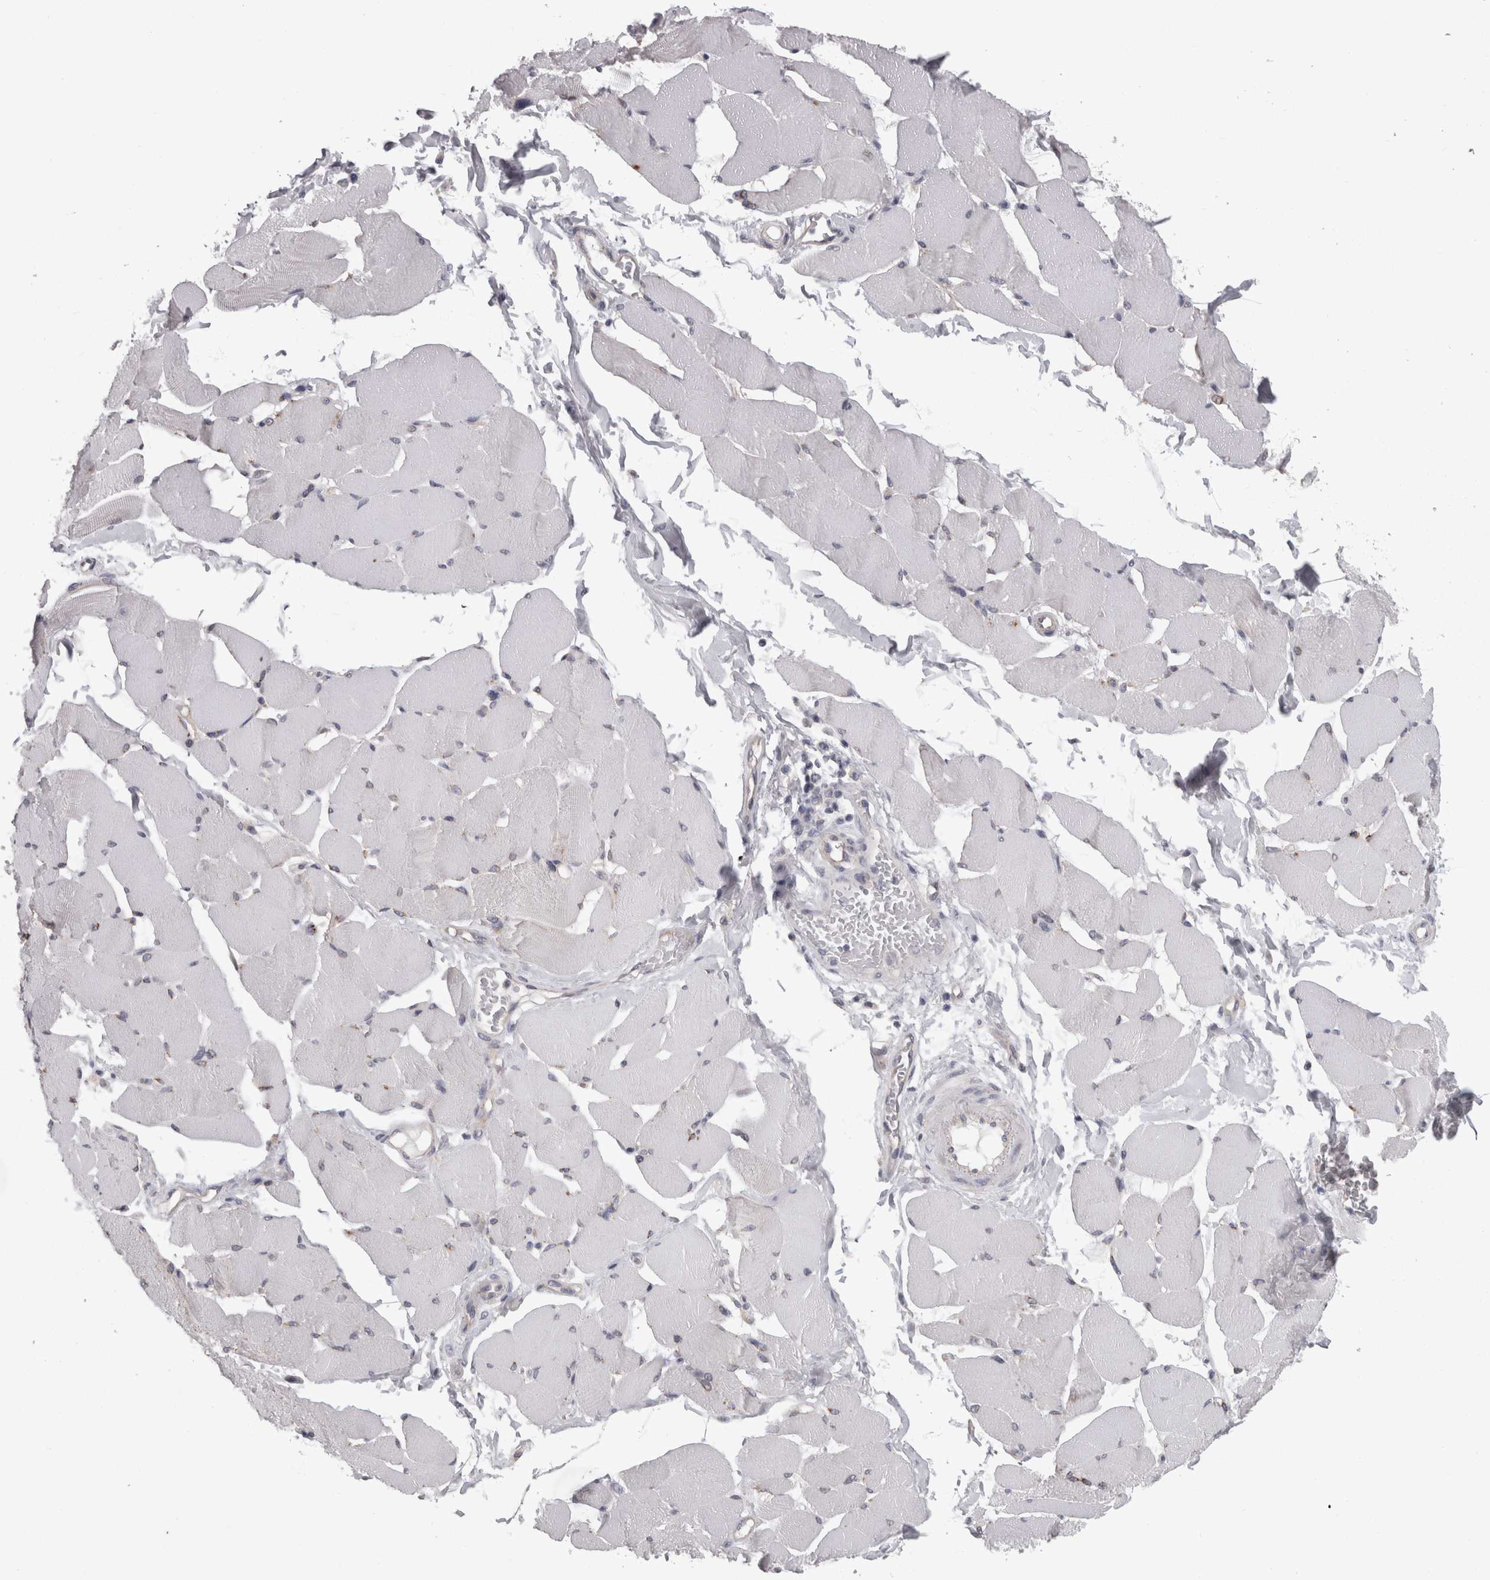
{"staining": {"intensity": "negative", "quantity": "none", "location": "none"}, "tissue": "skeletal muscle", "cell_type": "Myocytes", "image_type": "normal", "snomed": [{"axis": "morphology", "description": "Normal tissue, NOS"}, {"axis": "topography", "description": "Skin"}, {"axis": "topography", "description": "Skeletal muscle"}], "caption": "The image displays no significant positivity in myocytes of skeletal muscle. (Immunohistochemistry, brightfield microscopy, high magnification).", "gene": "LYZL6", "patient": {"sex": "male", "age": 83}}